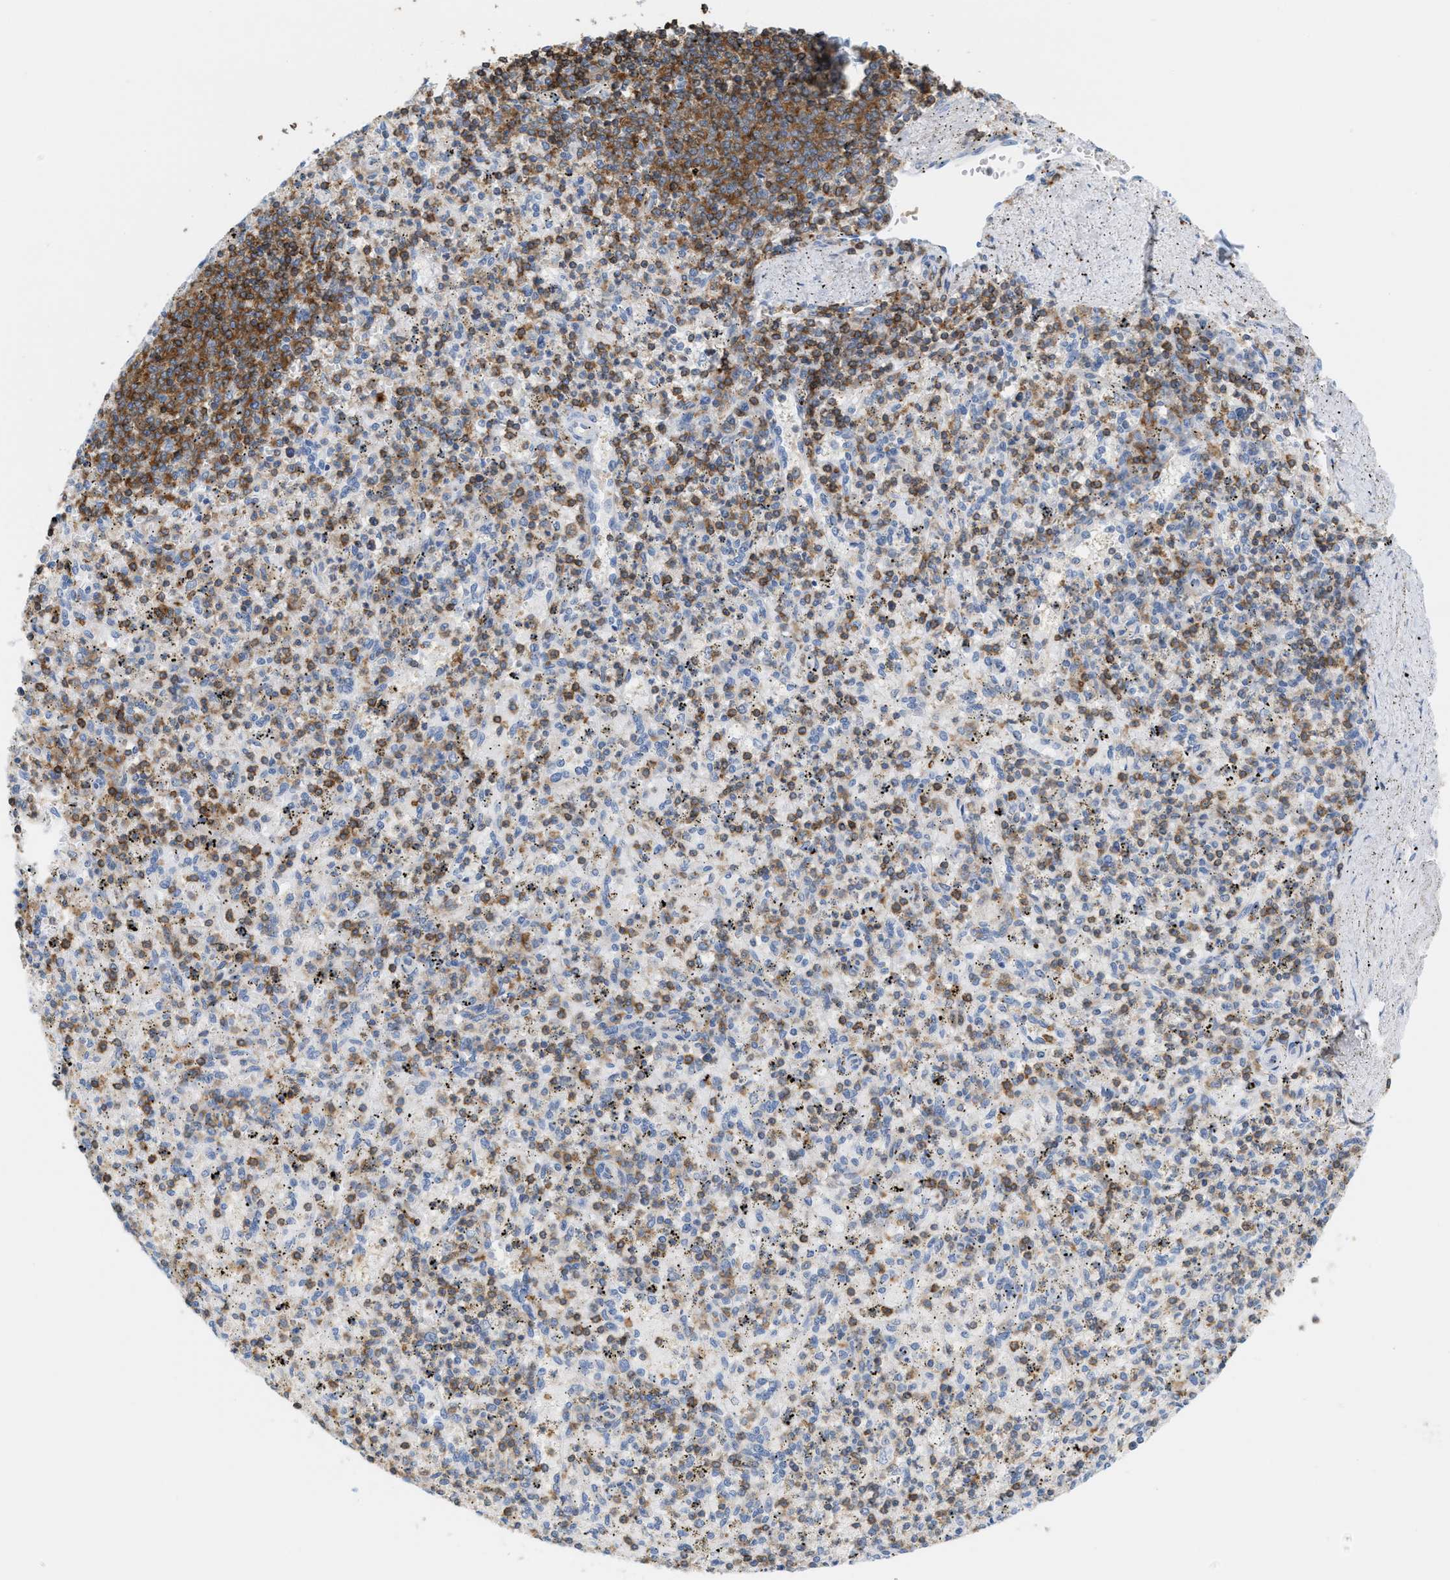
{"staining": {"intensity": "strong", "quantity": "<25%", "location": "cytoplasmic/membranous"}, "tissue": "spleen", "cell_type": "Cells in red pulp", "image_type": "normal", "snomed": [{"axis": "morphology", "description": "Normal tissue, NOS"}, {"axis": "topography", "description": "Spleen"}], "caption": "Strong cytoplasmic/membranous positivity for a protein is identified in about <25% of cells in red pulp of unremarkable spleen using immunohistochemistry (IHC).", "gene": "IL16", "patient": {"sex": "male", "age": 72}}